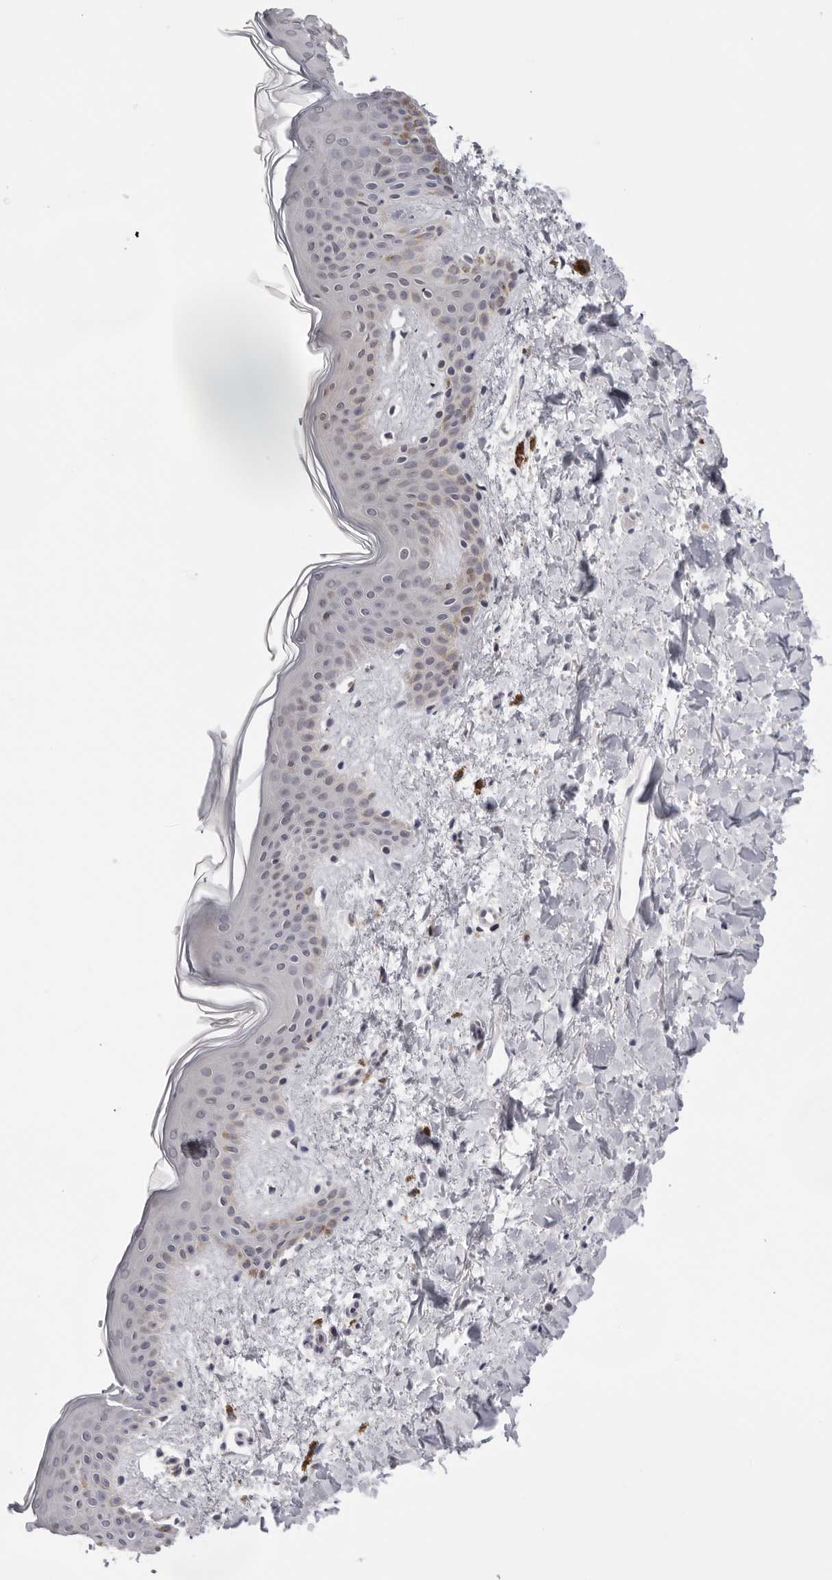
{"staining": {"intensity": "negative", "quantity": "none", "location": "none"}, "tissue": "skin", "cell_type": "Fibroblasts", "image_type": "normal", "snomed": [{"axis": "morphology", "description": "Normal tissue, NOS"}, {"axis": "topography", "description": "Skin"}], "caption": "Fibroblasts show no significant protein positivity in benign skin. (DAB (3,3'-diaminobenzidine) immunohistochemistry visualized using brightfield microscopy, high magnification).", "gene": "IL17RA", "patient": {"sex": "female", "age": 46}}